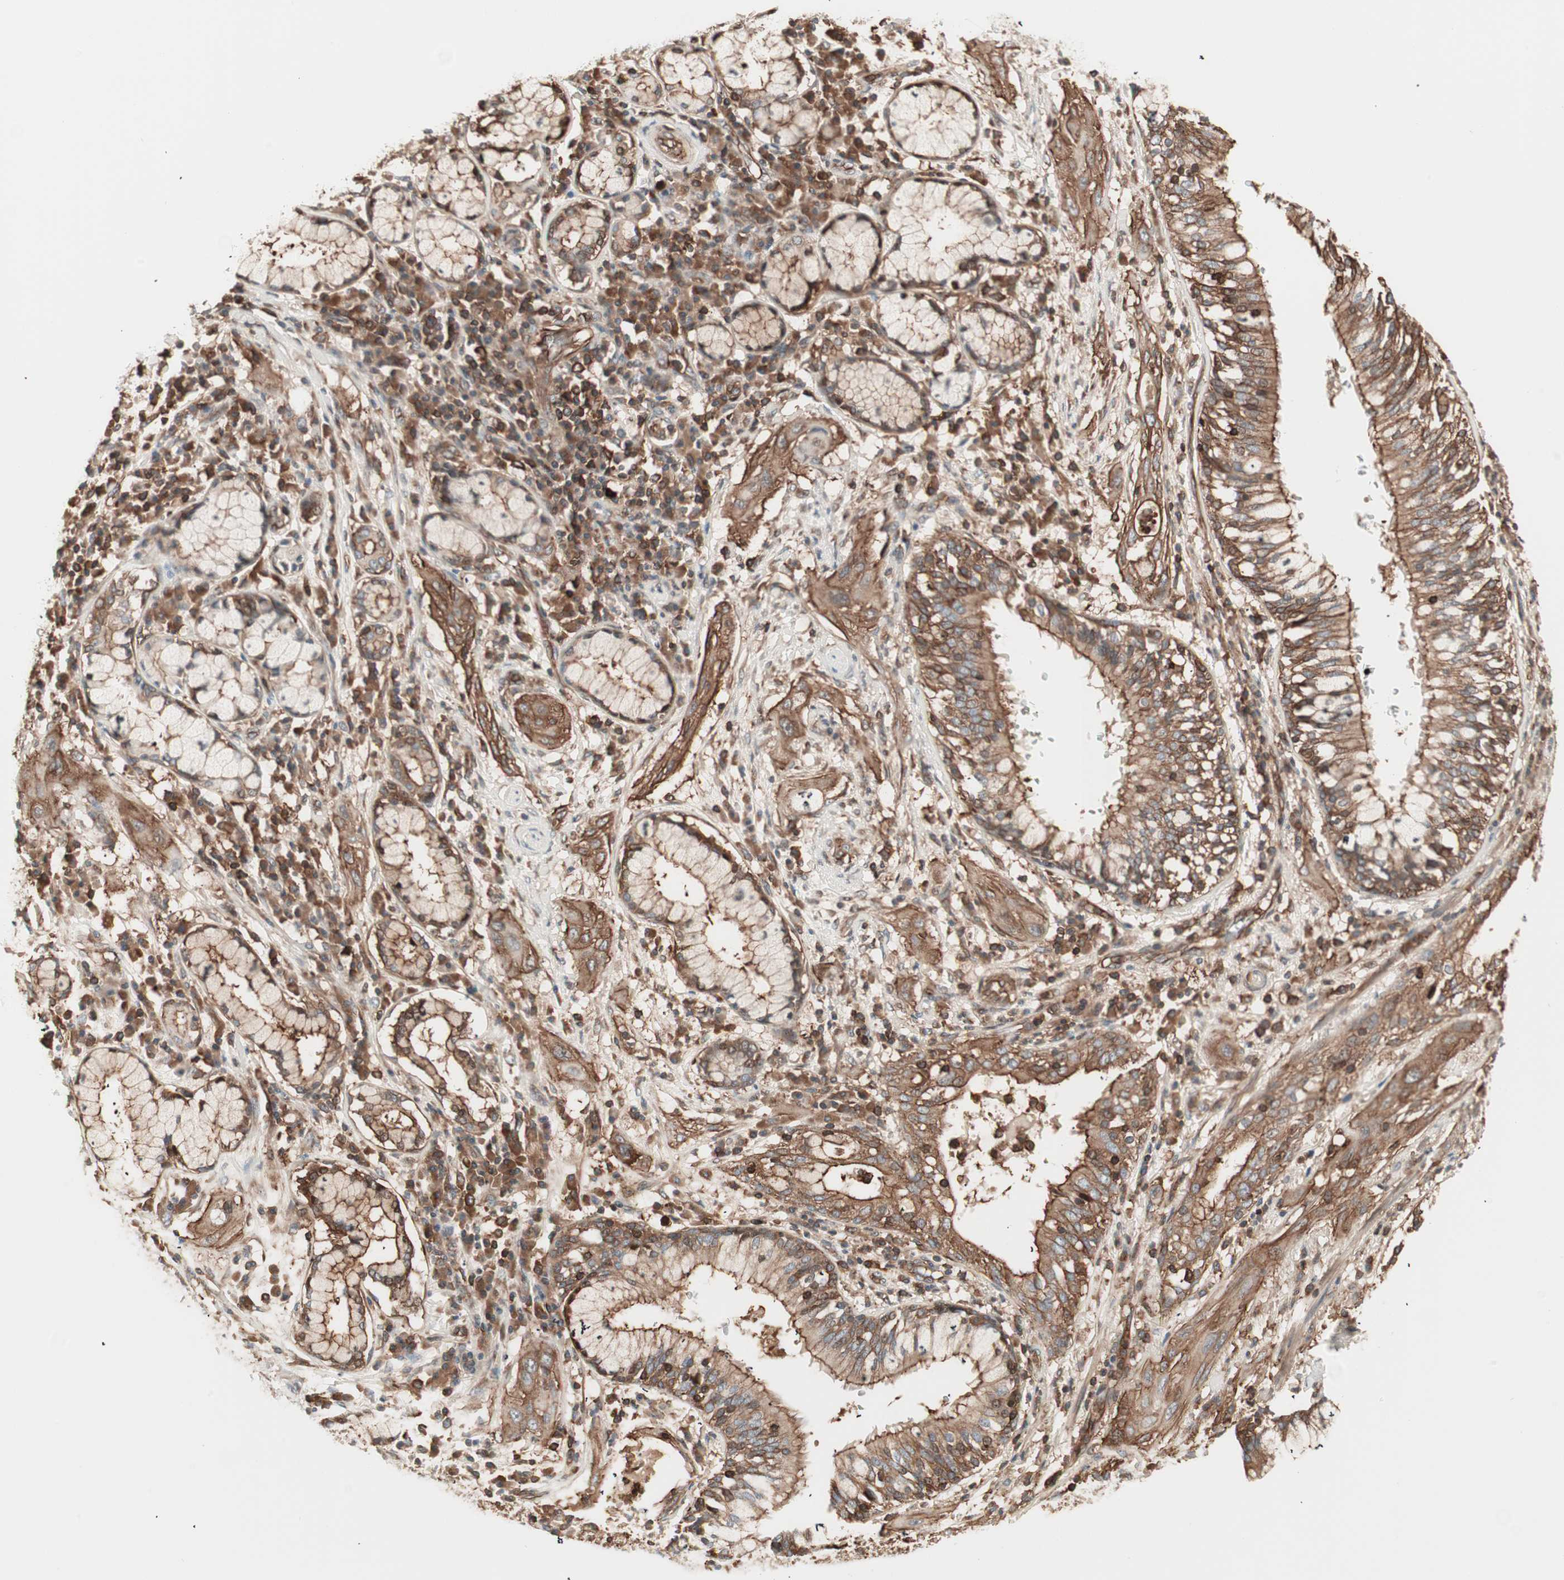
{"staining": {"intensity": "strong", "quantity": ">75%", "location": "cytoplasmic/membranous"}, "tissue": "lung cancer", "cell_type": "Tumor cells", "image_type": "cancer", "snomed": [{"axis": "morphology", "description": "Squamous cell carcinoma, NOS"}, {"axis": "topography", "description": "Lung"}], "caption": "Protein expression analysis of human lung cancer reveals strong cytoplasmic/membranous positivity in approximately >75% of tumor cells. The protein is stained brown, and the nuclei are stained in blue (DAB IHC with brightfield microscopy, high magnification).", "gene": "TCP11L1", "patient": {"sex": "female", "age": 47}}